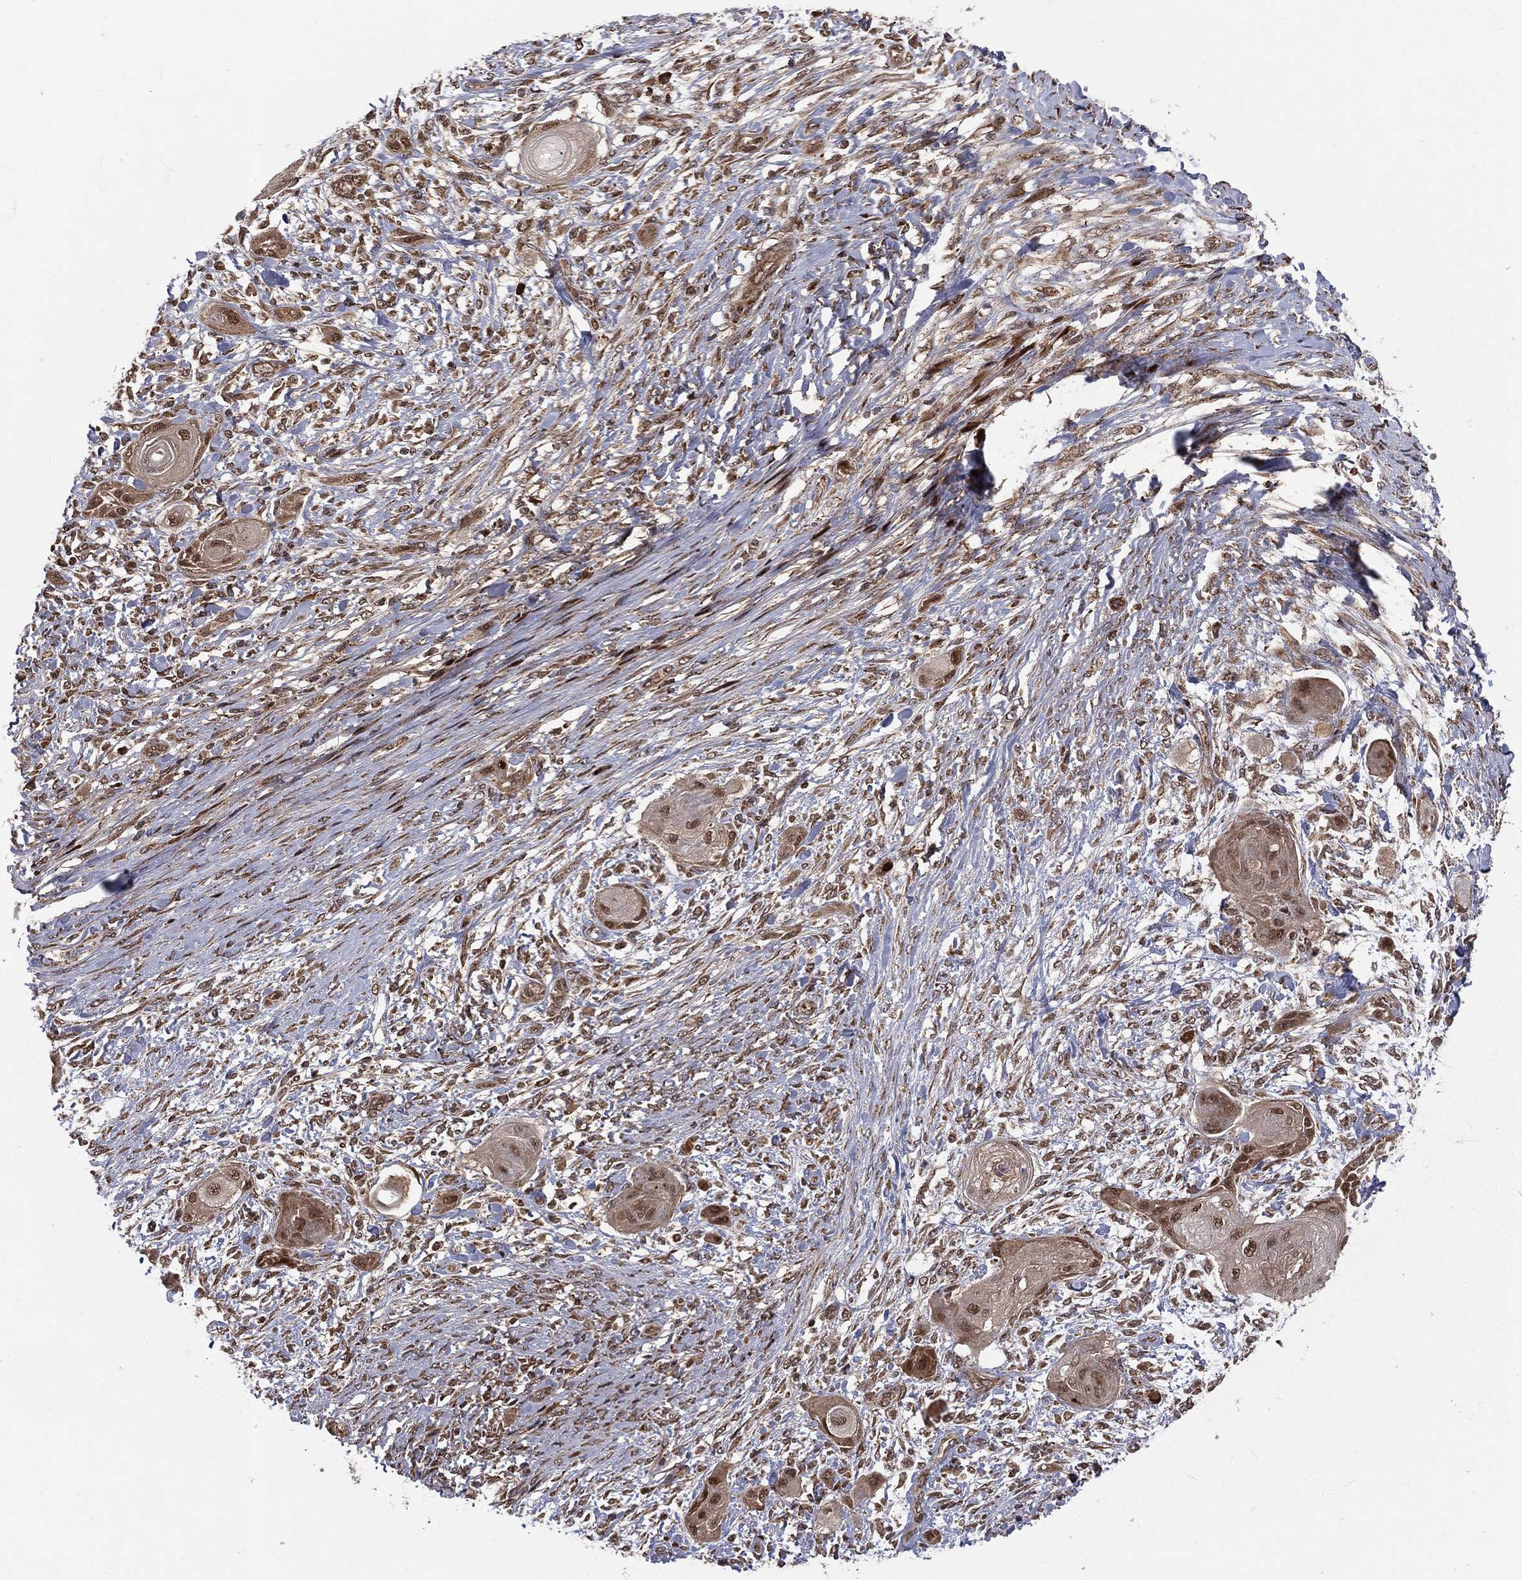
{"staining": {"intensity": "moderate", "quantity": "25%-75%", "location": "cytoplasmic/membranous,nuclear"}, "tissue": "skin cancer", "cell_type": "Tumor cells", "image_type": "cancer", "snomed": [{"axis": "morphology", "description": "Squamous cell carcinoma, NOS"}, {"axis": "topography", "description": "Skin"}], "caption": "The histopathology image reveals staining of squamous cell carcinoma (skin), revealing moderate cytoplasmic/membranous and nuclear protein staining (brown color) within tumor cells.", "gene": "MDM2", "patient": {"sex": "male", "age": 62}}